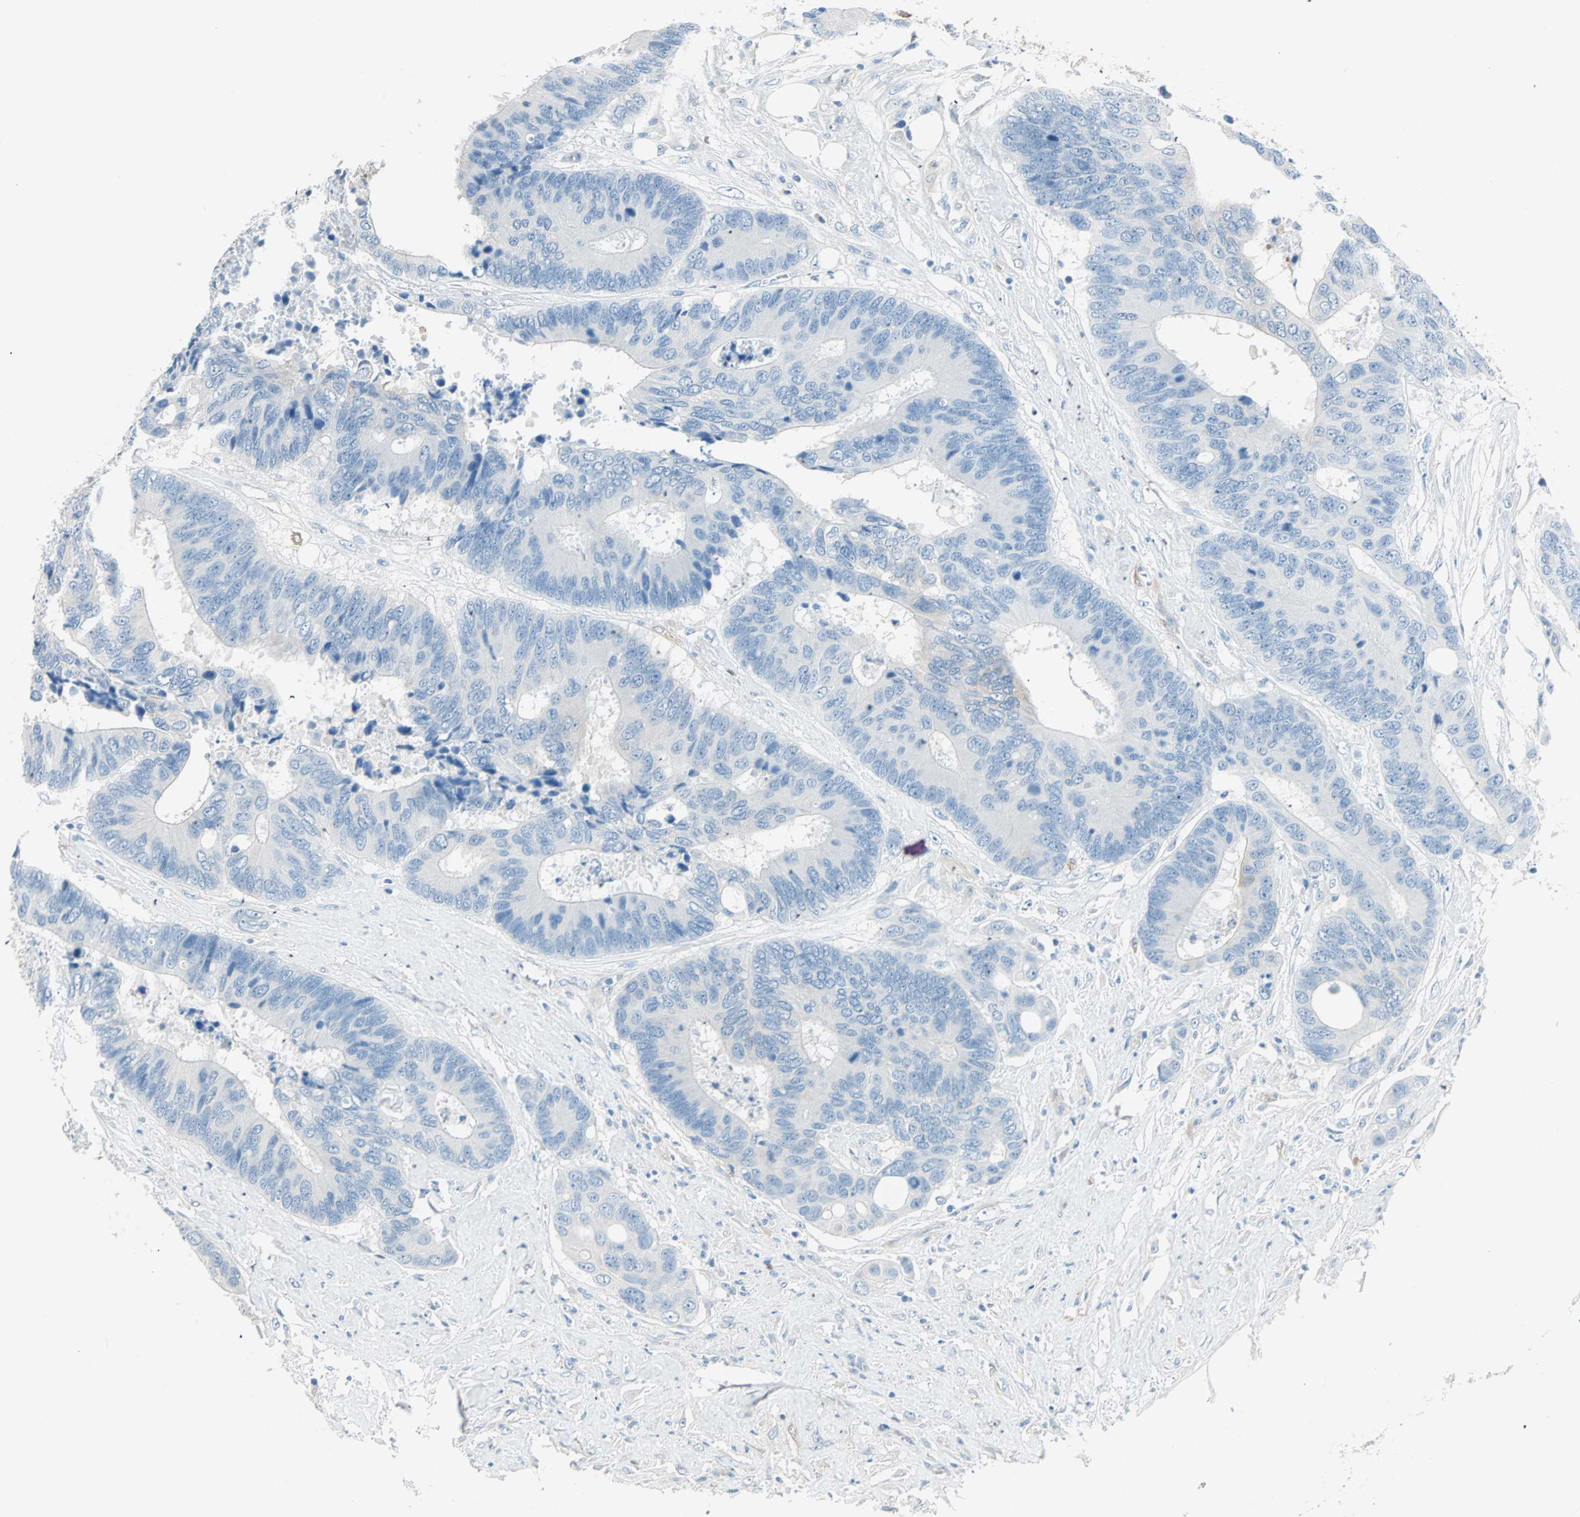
{"staining": {"intensity": "negative", "quantity": "none", "location": "none"}, "tissue": "colorectal cancer", "cell_type": "Tumor cells", "image_type": "cancer", "snomed": [{"axis": "morphology", "description": "Adenocarcinoma, NOS"}, {"axis": "topography", "description": "Rectum"}], "caption": "There is no significant positivity in tumor cells of colorectal cancer (adenocarcinoma).", "gene": "ATF6", "patient": {"sex": "male", "age": 55}}